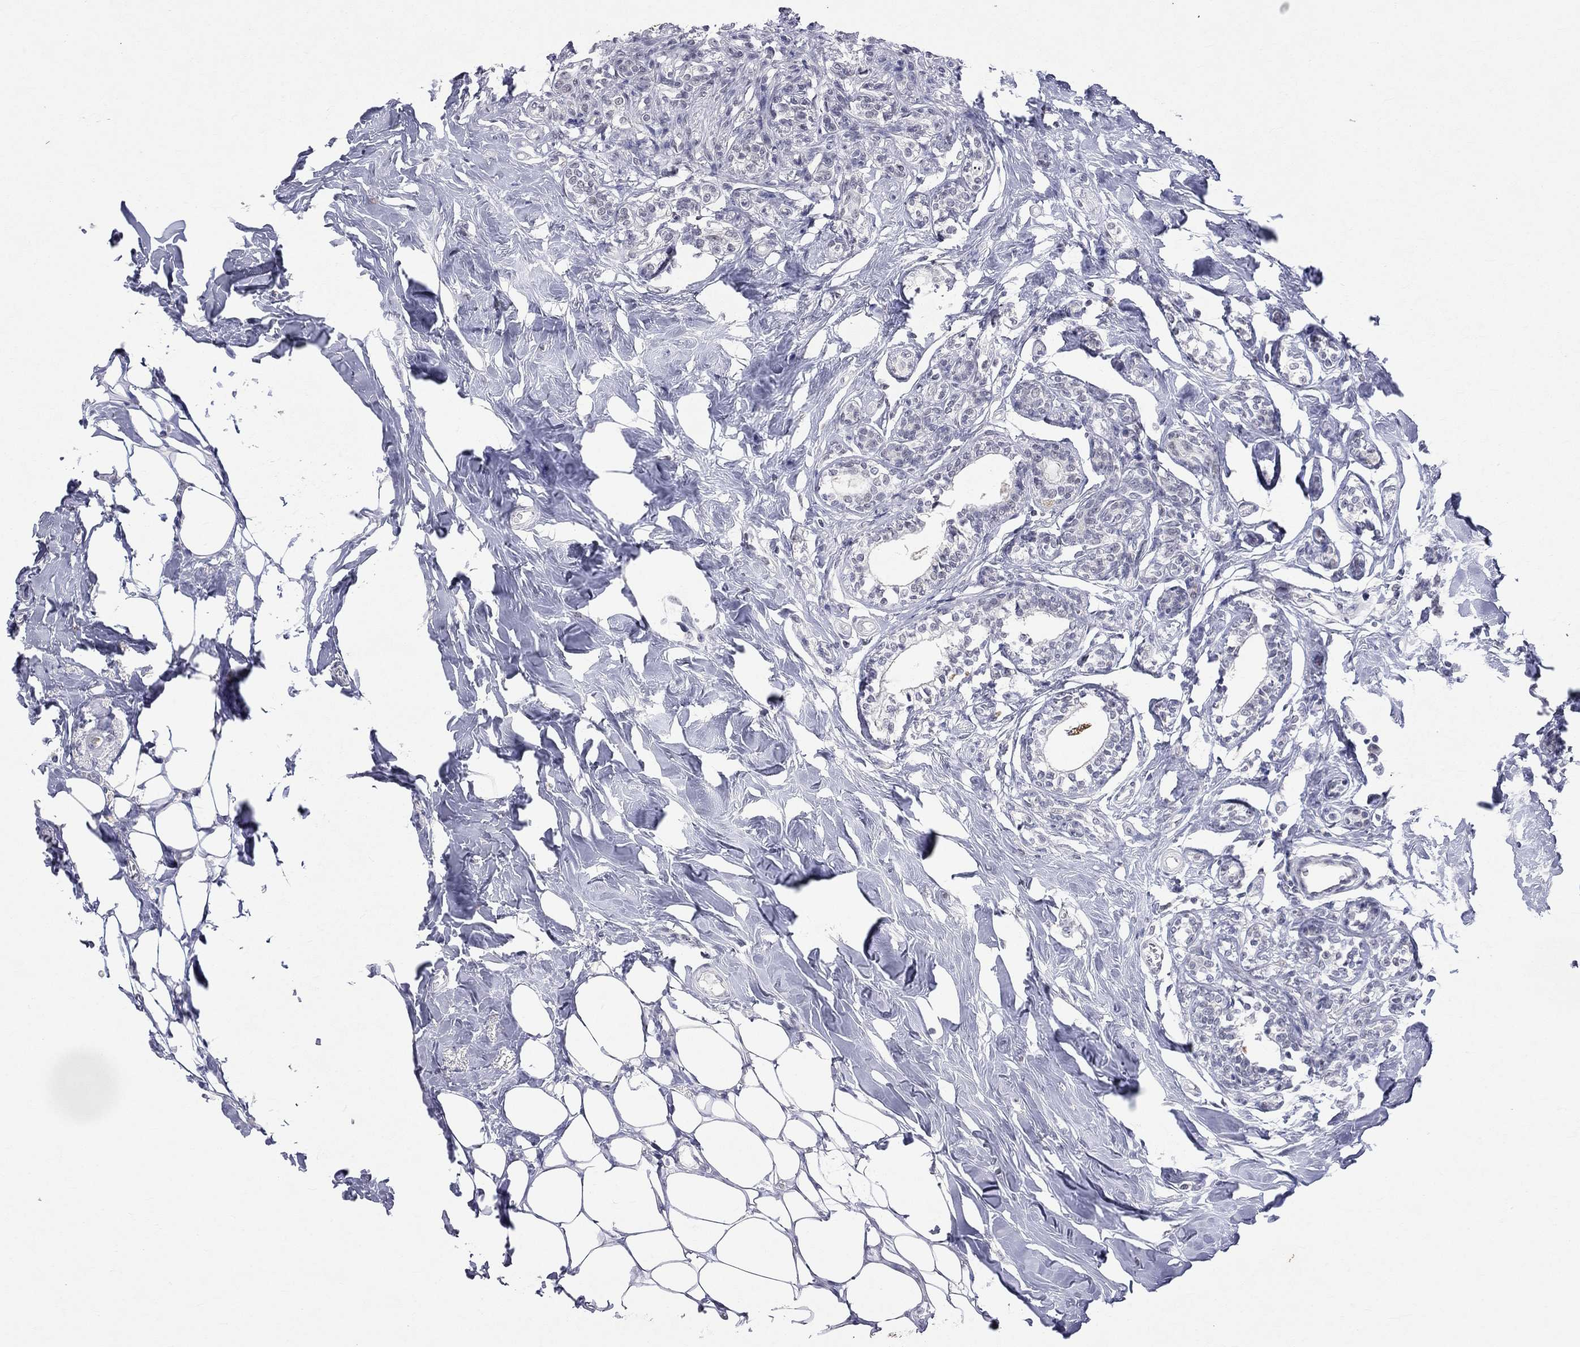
{"staining": {"intensity": "negative", "quantity": "none", "location": "none"}, "tissue": "breast cancer", "cell_type": "Tumor cells", "image_type": "cancer", "snomed": [{"axis": "morphology", "description": "Duct carcinoma"}, {"axis": "topography", "description": "Breast"}], "caption": "Immunohistochemistry (IHC) micrograph of breast infiltrating ductal carcinoma stained for a protein (brown), which exhibits no staining in tumor cells.", "gene": "TMEM143", "patient": {"sex": "female", "age": 83}}